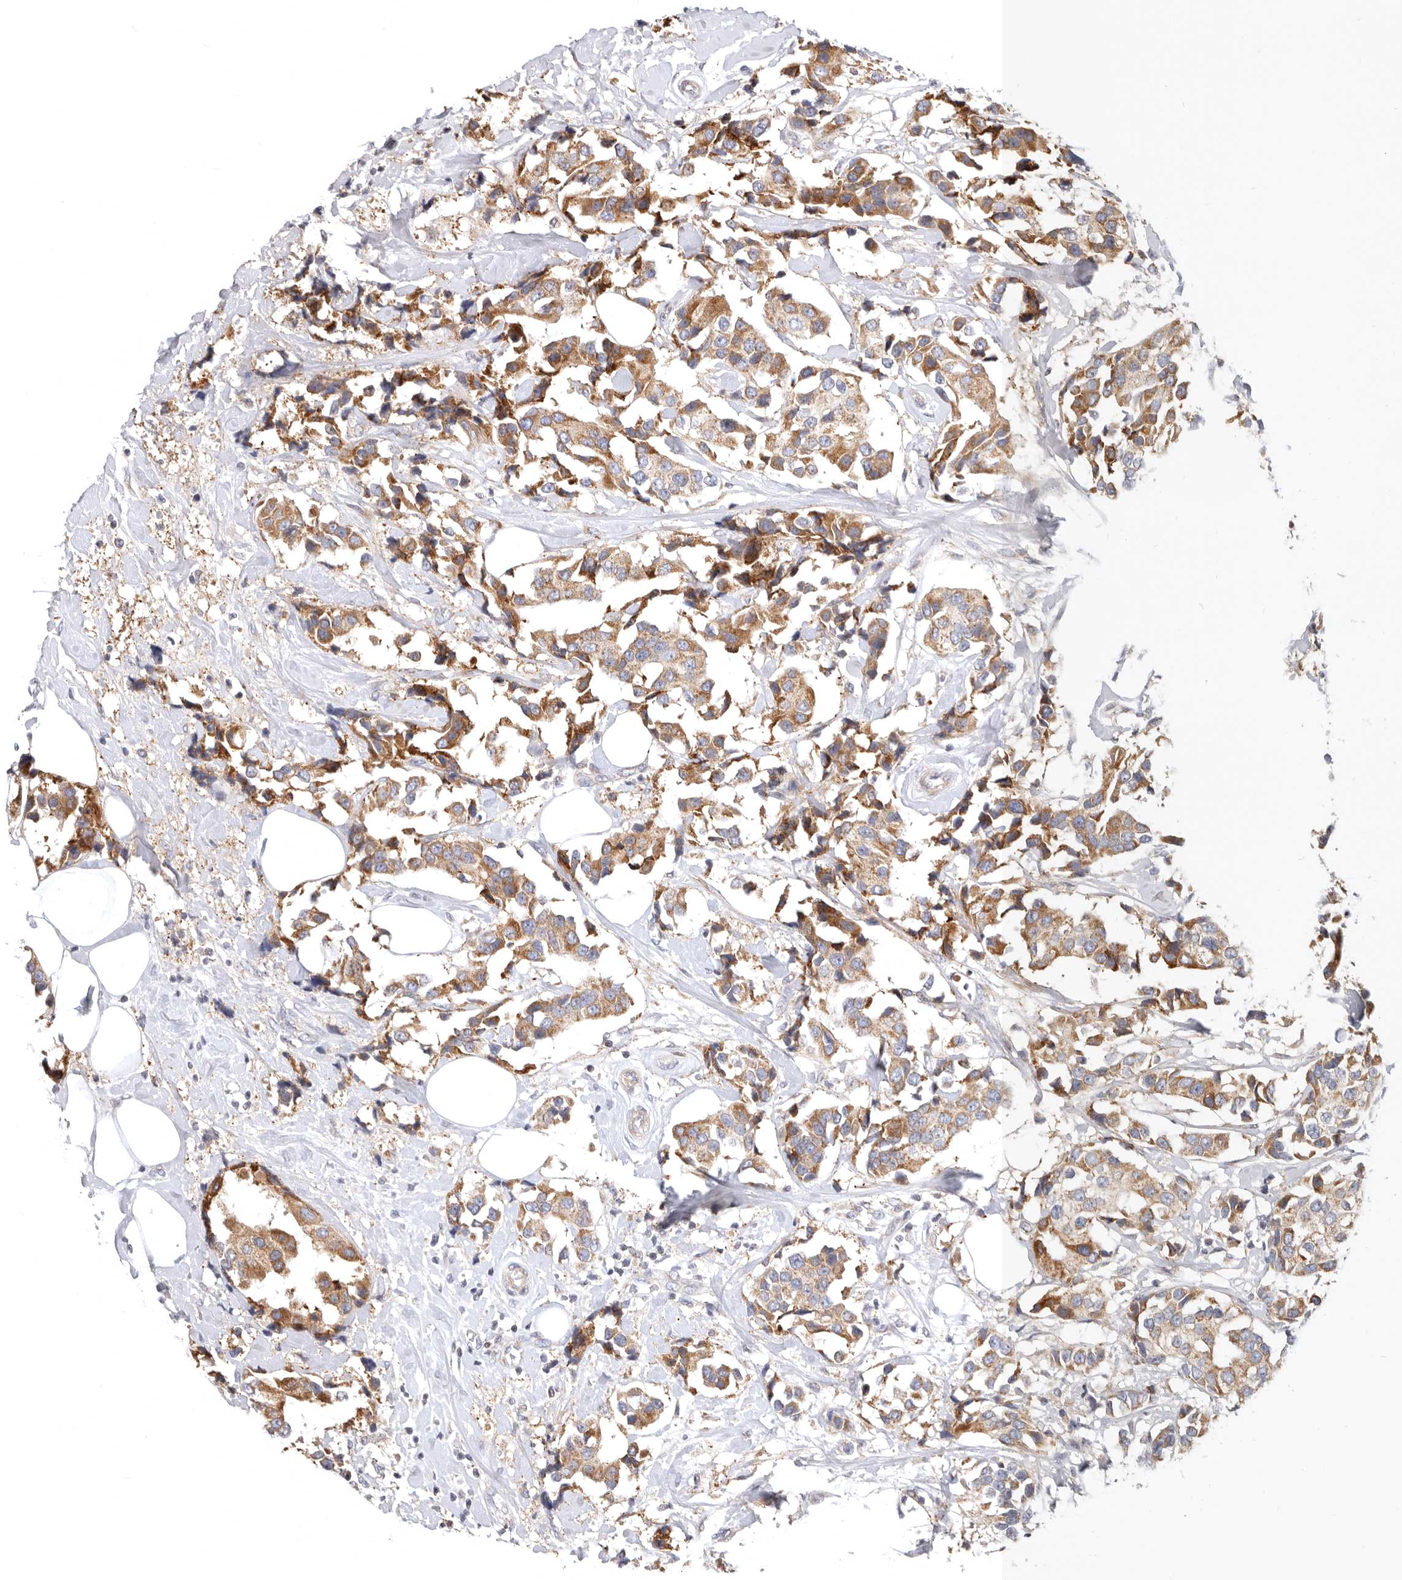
{"staining": {"intensity": "moderate", "quantity": ">75%", "location": "cytoplasmic/membranous"}, "tissue": "breast cancer", "cell_type": "Tumor cells", "image_type": "cancer", "snomed": [{"axis": "morphology", "description": "Normal tissue, NOS"}, {"axis": "morphology", "description": "Duct carcinoma"}, {"axis": "topography", "description": "Breast"}], "caption": "Moderate cytoplasmic/membranous expression is seen in about >75% of tumor cells in breast infiltrating ductal carcinoma.", "gene": "TFB2M", "patient": {"sex": "female", "age": 39}}